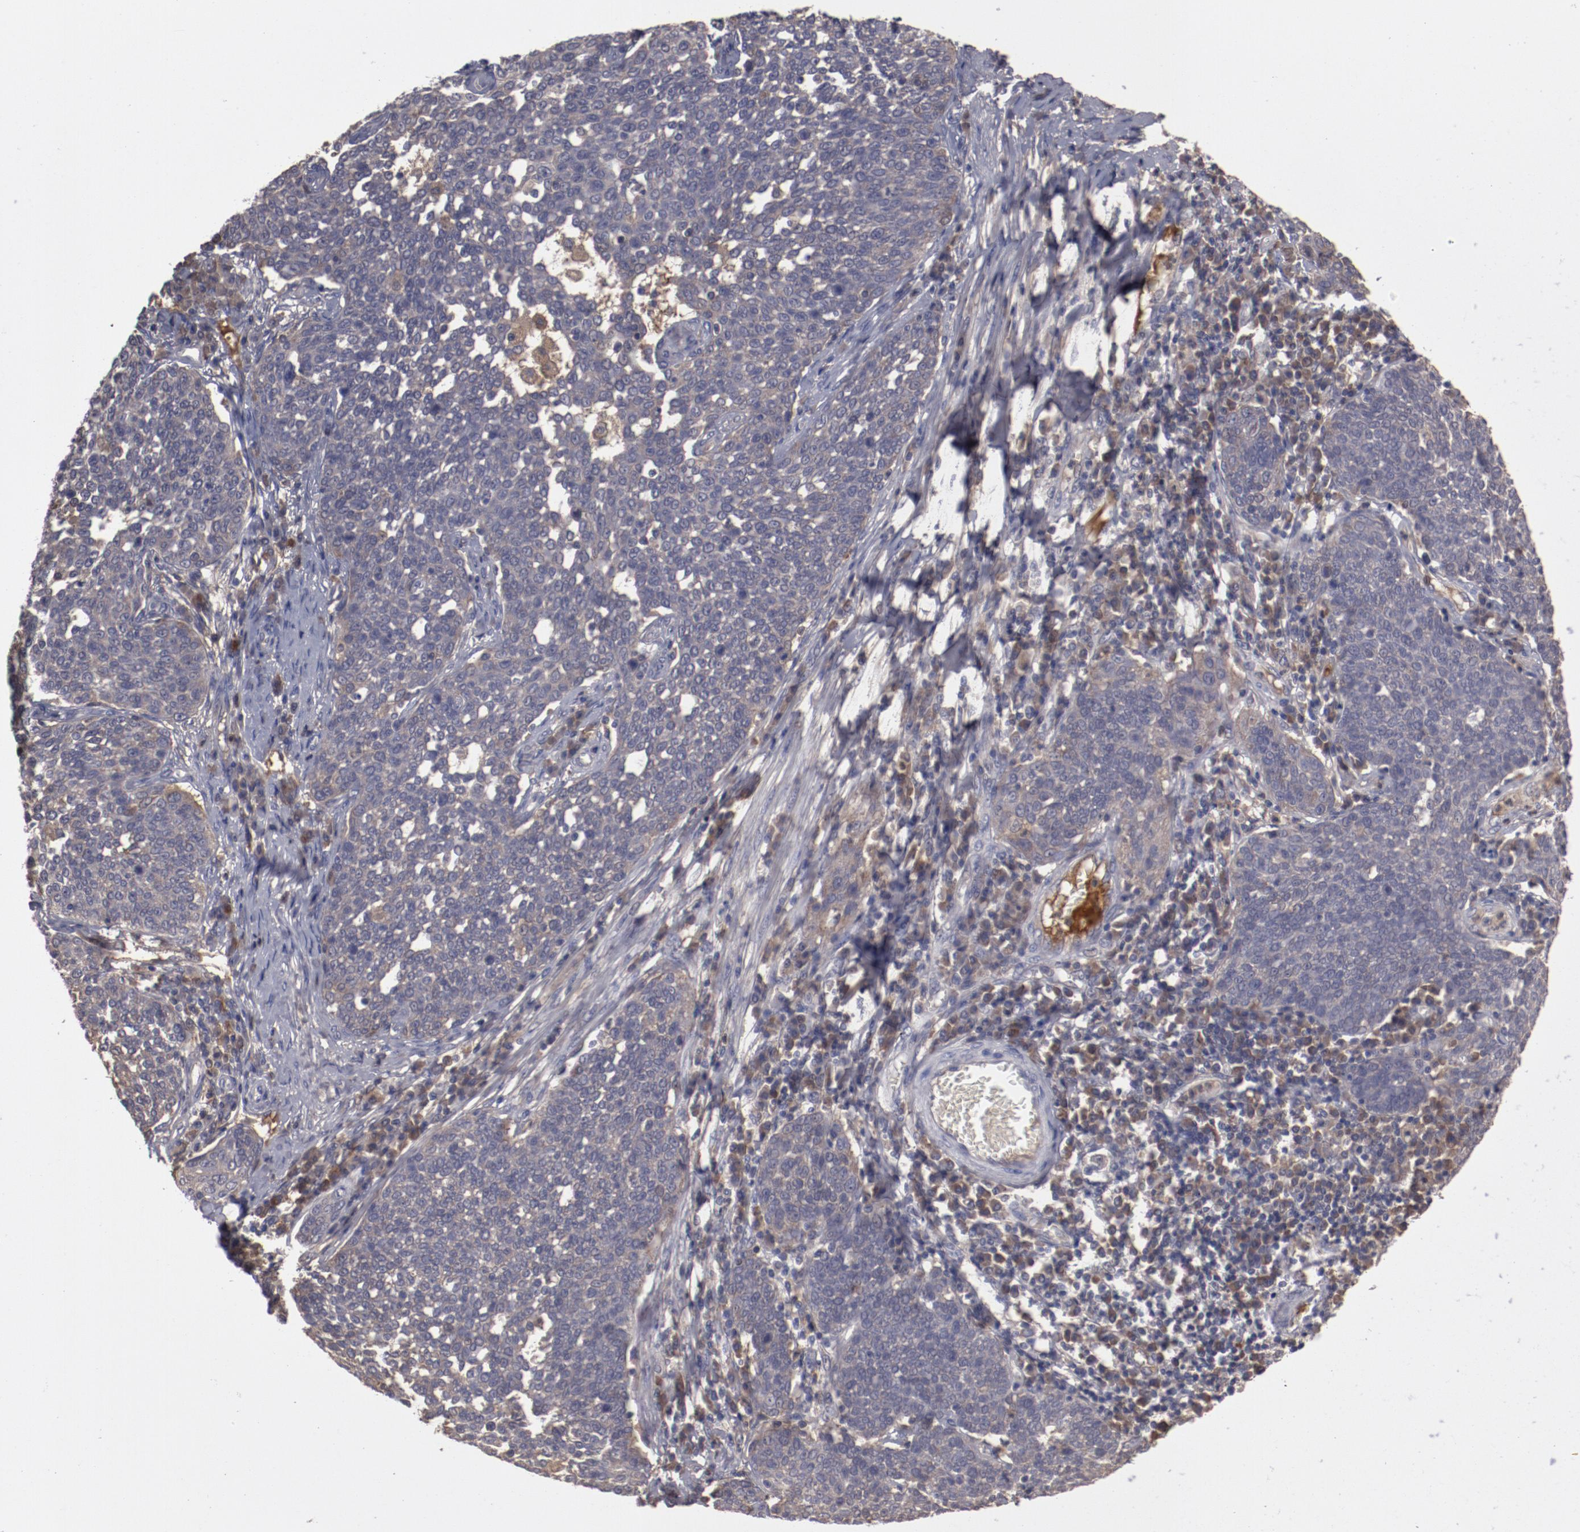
{"staining": {"intensity": "weak", "quantity": "<25%", "location": "cytoplasmic/membranous"}, "tissue": "cervical cancer", "cell_type": "Tumor cells", "image_type": "cancer", "snomed": [{"axis": "morphology", "description": "Squamous cell carcinoma, NOS"}, {"axis": "topography", "description": "Cervix"}], "caption": "Tumor cells show no significant expression in cervical cancer (squamous cell carcinoma). (Brightfield microscopy of DAB IHC at high magnification).", "gene": "CP", "patient": {"sex": "female", "age": 34}}